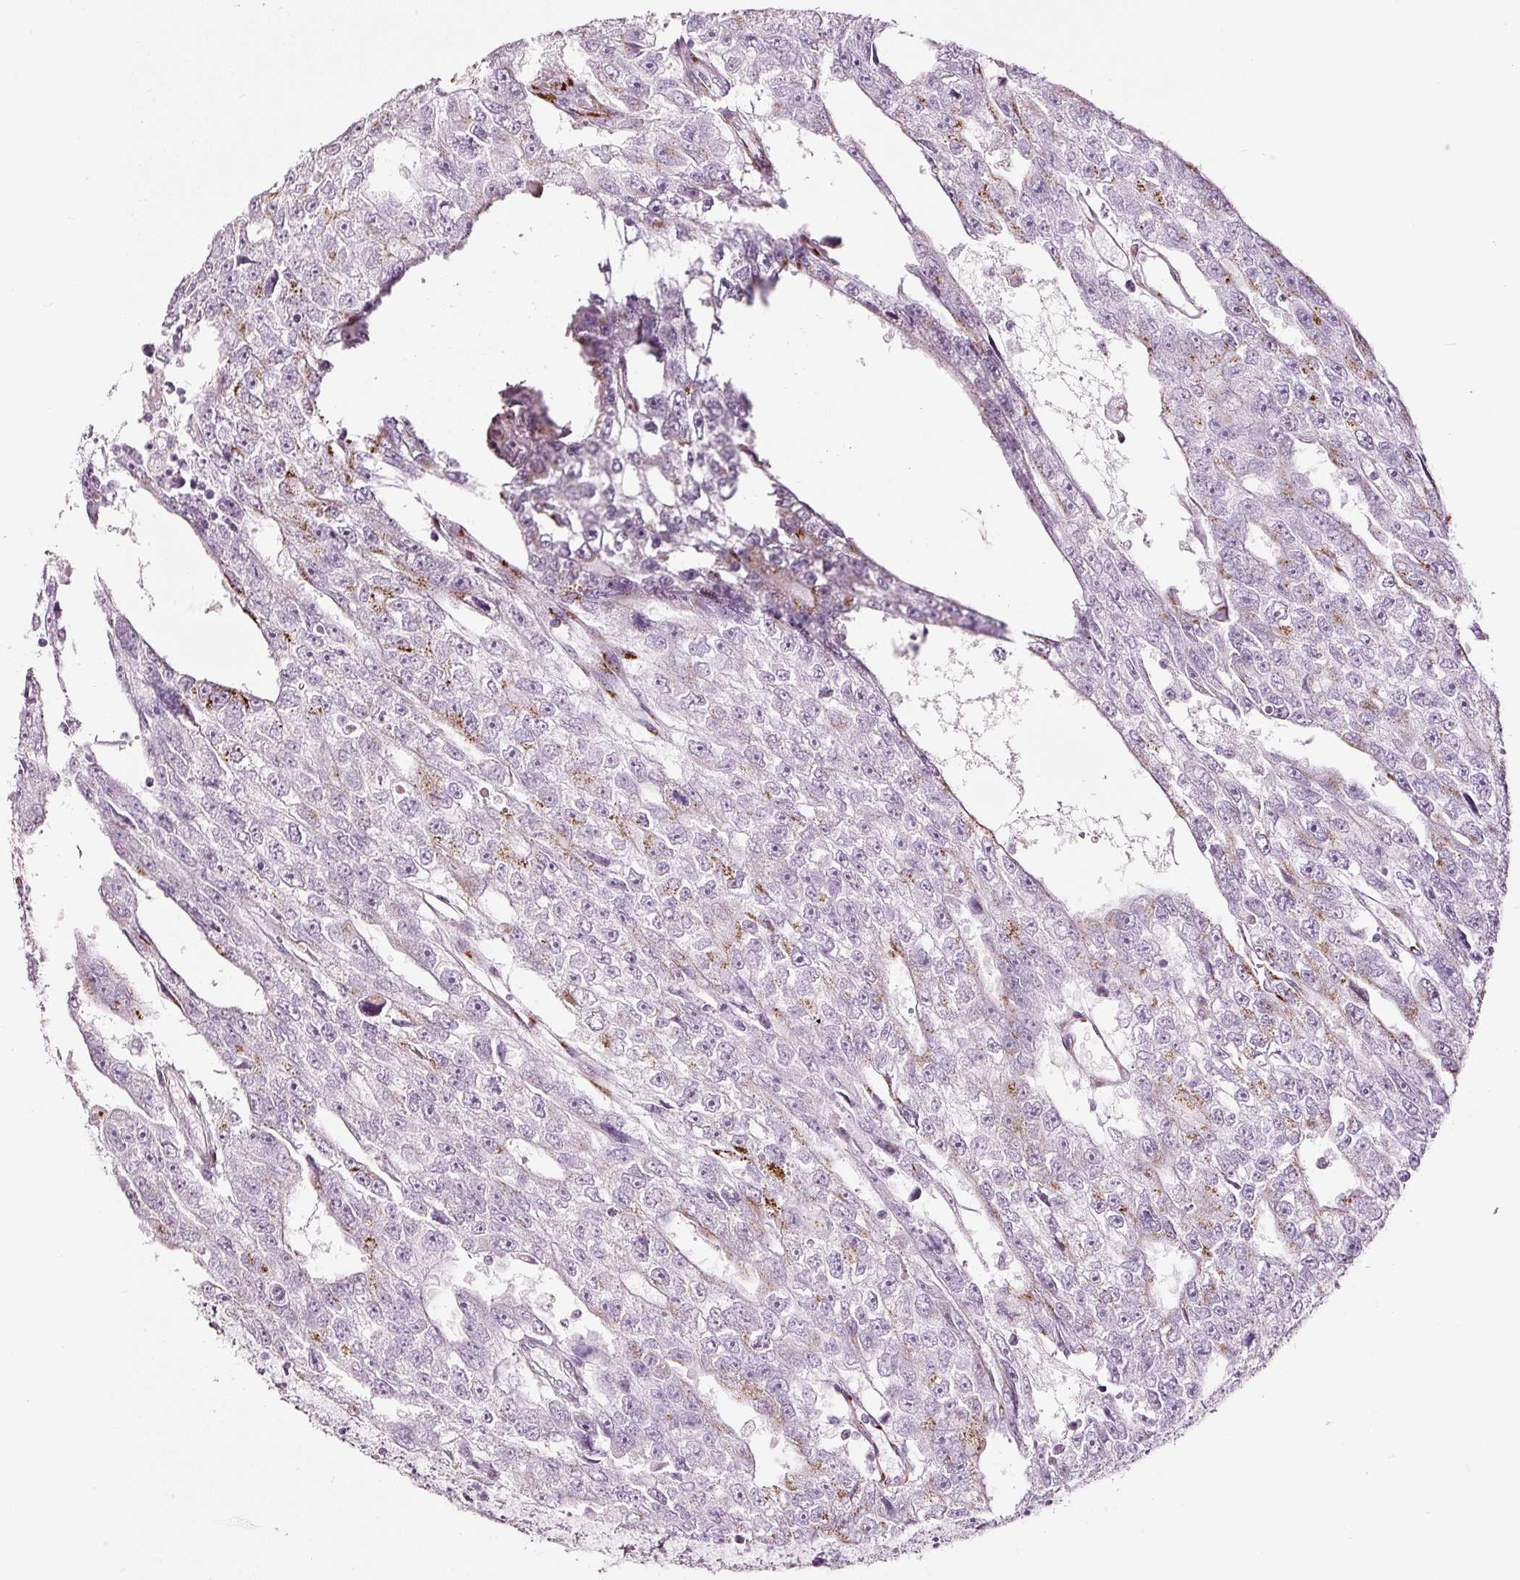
{"staining": {"intensity": "moderate", "quantity": "<25%", "location": "cytoplasmic/membranous"}, "tissue": "testis cancer", "cell_type": "Tumor cells", "image_type": "cancer", "snomed": [{"axis": "morphology", "description": "Carcinoma, Embryonal, NOS"}, {"axis": "topography", "description": "Testis"}], "caption": "There is low levels of moderate cytoplasmic/membranous positivity in tumor cells of embryonal carcinoma (testis), as demonstrated by immunohistochemical staining (brown color).", "gene": "SDF4", "patient": {"sex": "male", "age": 20}}